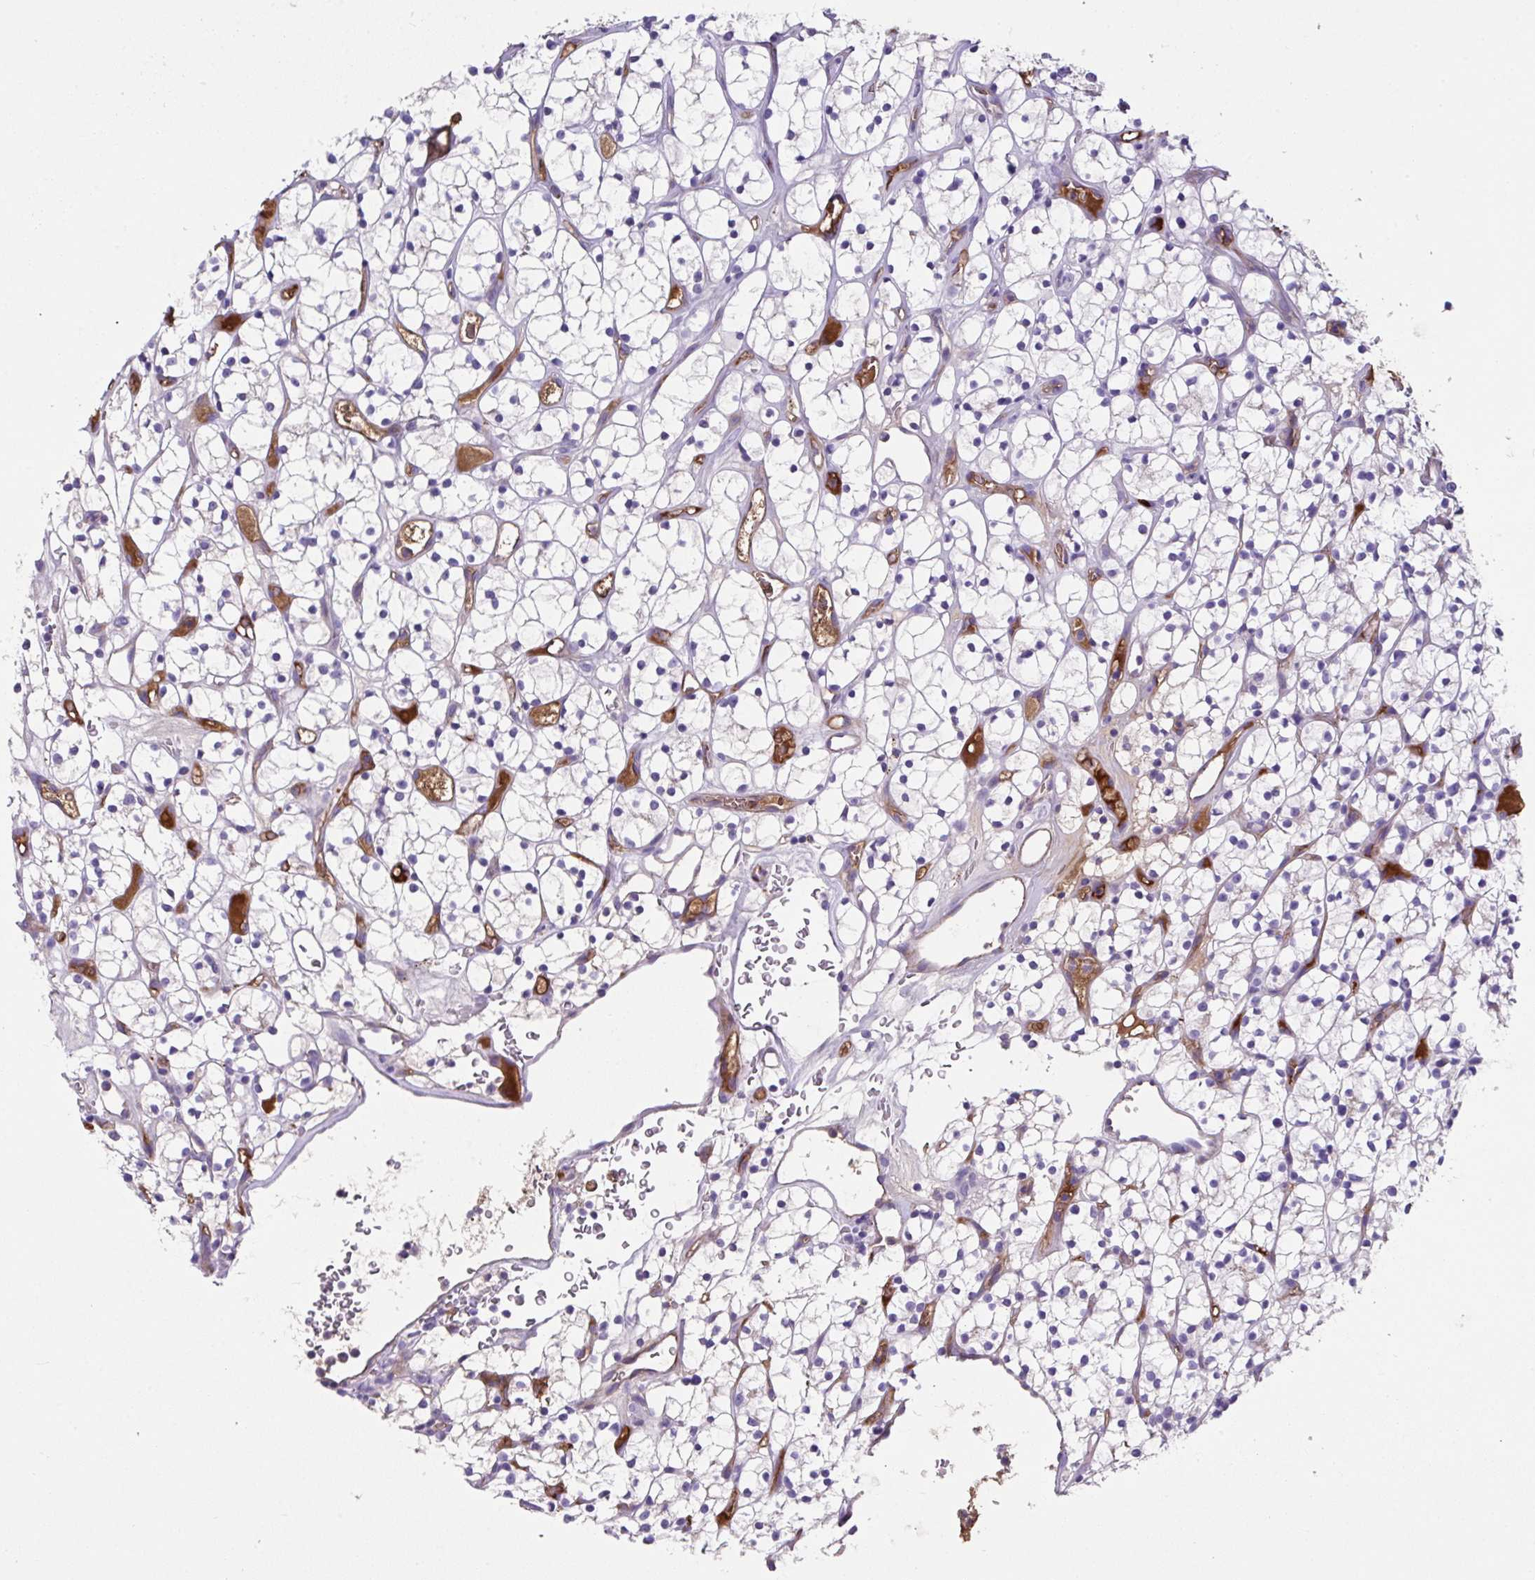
{"staining": {"intensity": "negative", "quantity": "none", "location": "none"}, "tissue": "renal cancer", "cell_type": "Tumor cells", "image_type": "cancer", "snomed": [{"axis": "morphology", "description": "Adenocarcinoma, NOS"}, {"axis": "topography", "description": "Kidney"}], "caption": "Renal cancer (adenocarcinoma) stained for a protein using immunohistochemistry exhibits no positivity tumor cells.", "gene": "ZNF813", "patient": {"sex": "female", "age": 64}}